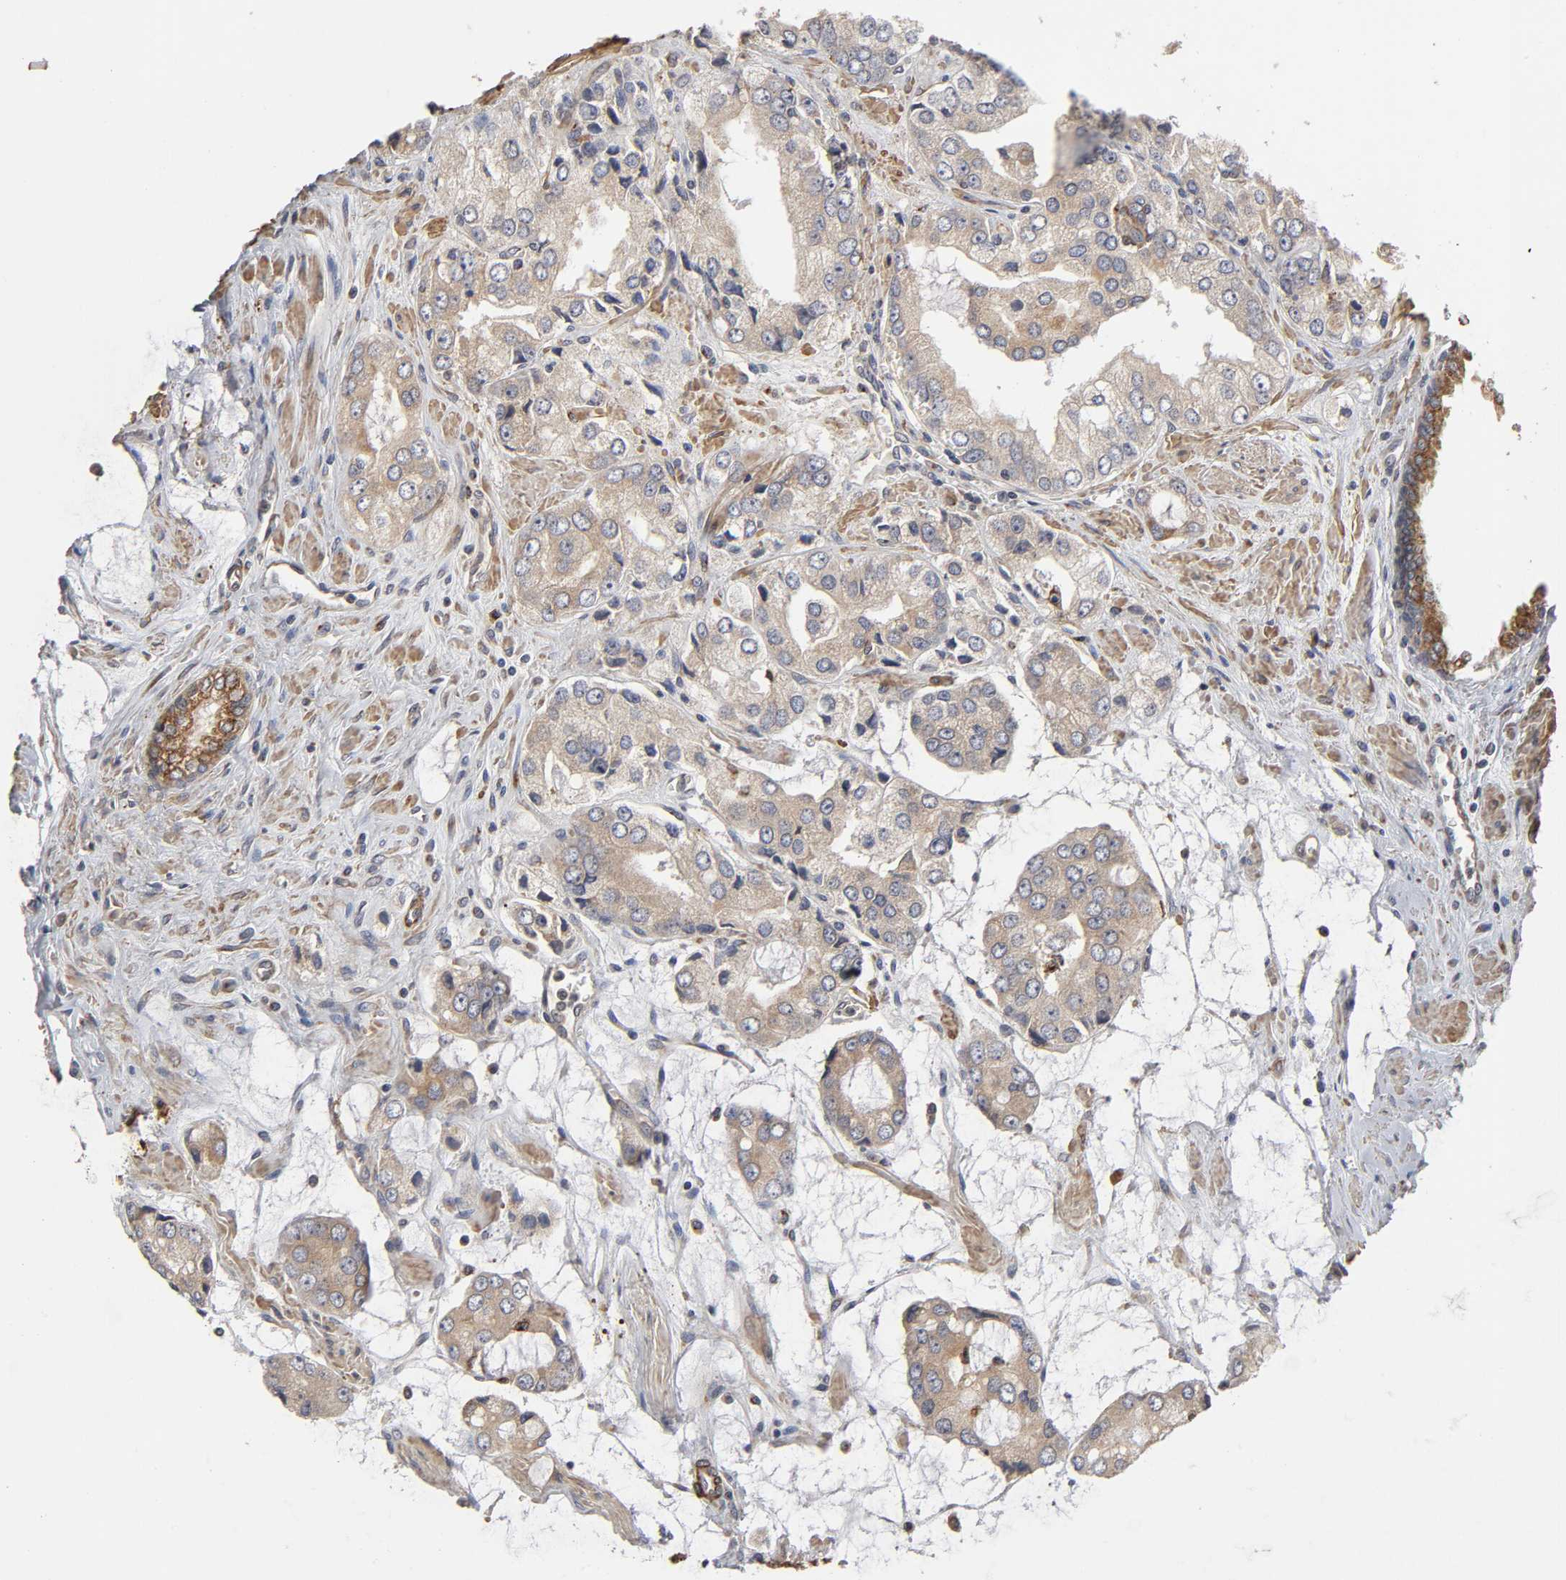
{"staining": {"intensity": "moderate", "quantity": ">75%", "location": "cytoplasmic/membranous"}, "tissue": "prostate cancer", "cell_type": "Tumor cells", "image_type": "cancer", "snomed": [{"axis": "morphology", "description": "Adenocarcinoma, High grade"}, {"axis": "topography", "description": "Prostate"}], "caption": "Approximately >75% of tumor cells in adenocarcinoma (high-grade) (prostate) show moderate cytoplasmic/membranous protein positivity as visualized by brown immunohistochemical staining.", "gene": "GNPTG", "patient": {"sex": "male", "age": 67}}